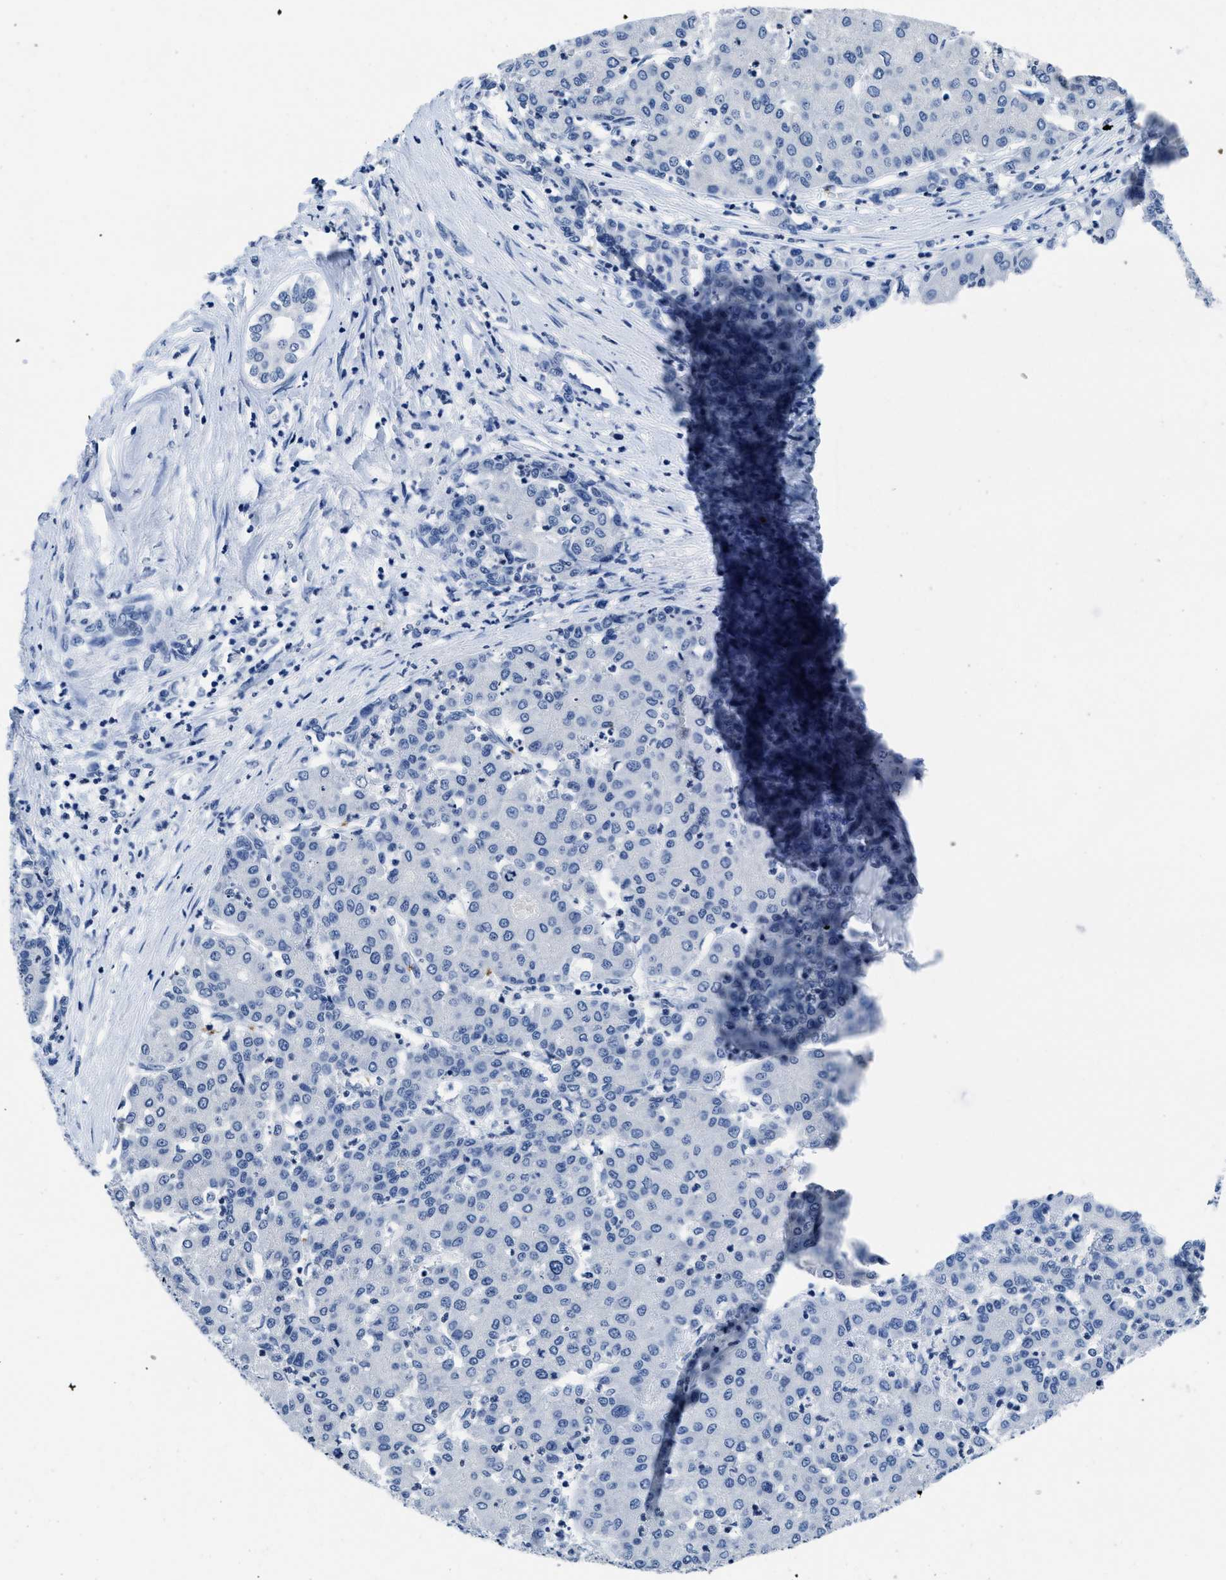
{"staining": {"intensity": "negative", "quantity": "none", "location": "none"}, "tissue": "liver cancer", "cell_type": "Tumor cells", "image_type": "cancer", "snomed": [{"axis": "morphology", "description": "Carcinoma, Hepatocellular, NOS"}, {"axis": "topography", "description": "Liver"}], "caption": "Immunohistochemistry of liver cancer (hepatocellular carcinoma) demonstrates no positivity in tumor cells. Nuclei are stained in blue.", "gene": "ITGA2B", "patient": {"sex": "male", "age": 65}}